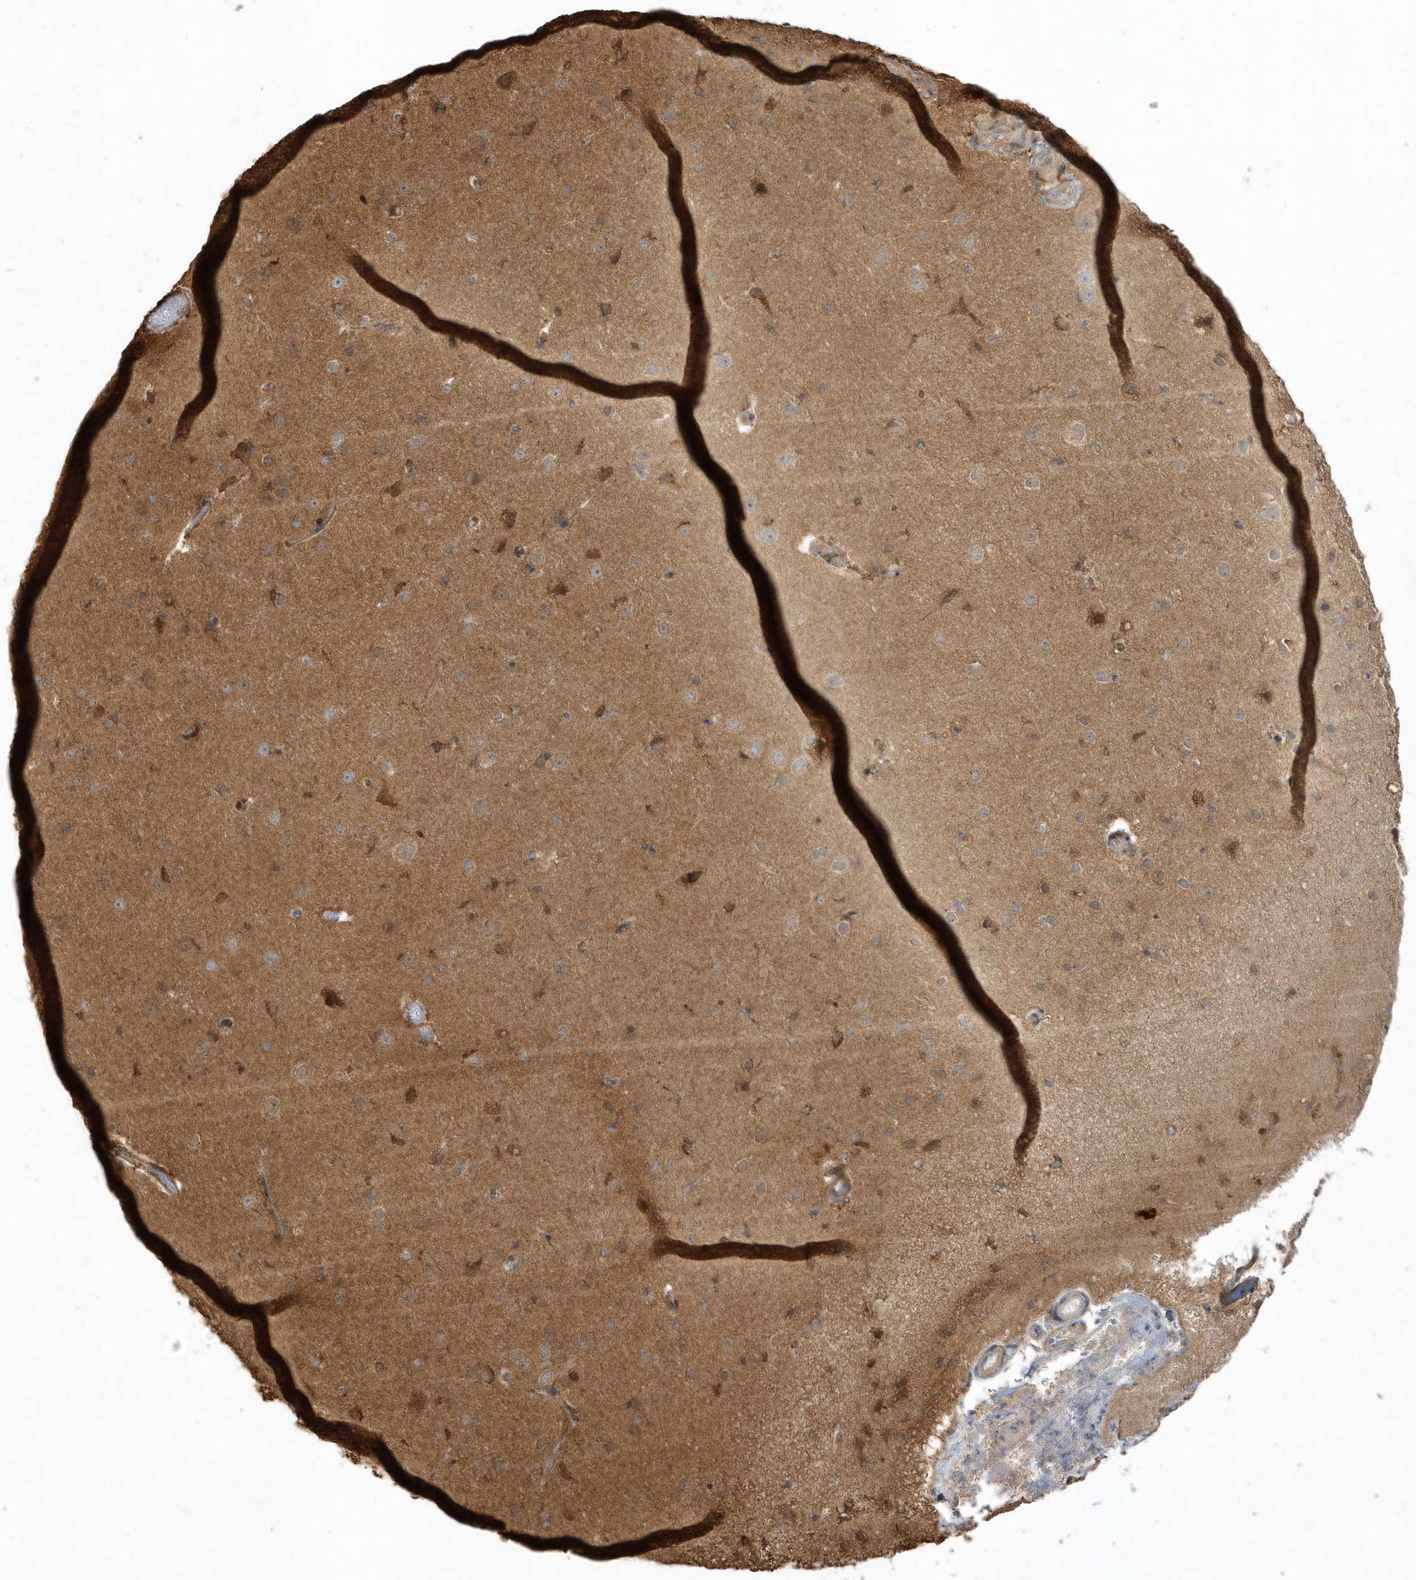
{"staining": {"intensity": "moderate", "quantity": ">75%", "location": "cytoplasmic/membranous"}, "tissue": "cerebral cortex", "cell_type": "Endothelial cells", "image_type": "normal", "snomed": [{"axis": "morphology", "description": "Normal tissue, NOS"}, {"axis": "topography", "description": "Cerebral cortex"}], "caption": "Endothelial cells exhibit medium levels of moderate cytoplasmic/membranous staining in about >75% of cells in benign cerebral cortex. The protein of interest is stained brown, and the nuclei are stained in blue (DAB IHC with brightfield microscopy, high magnification).", "gene": "HNMT", "patient": {"sex": "male", "age": 34}}